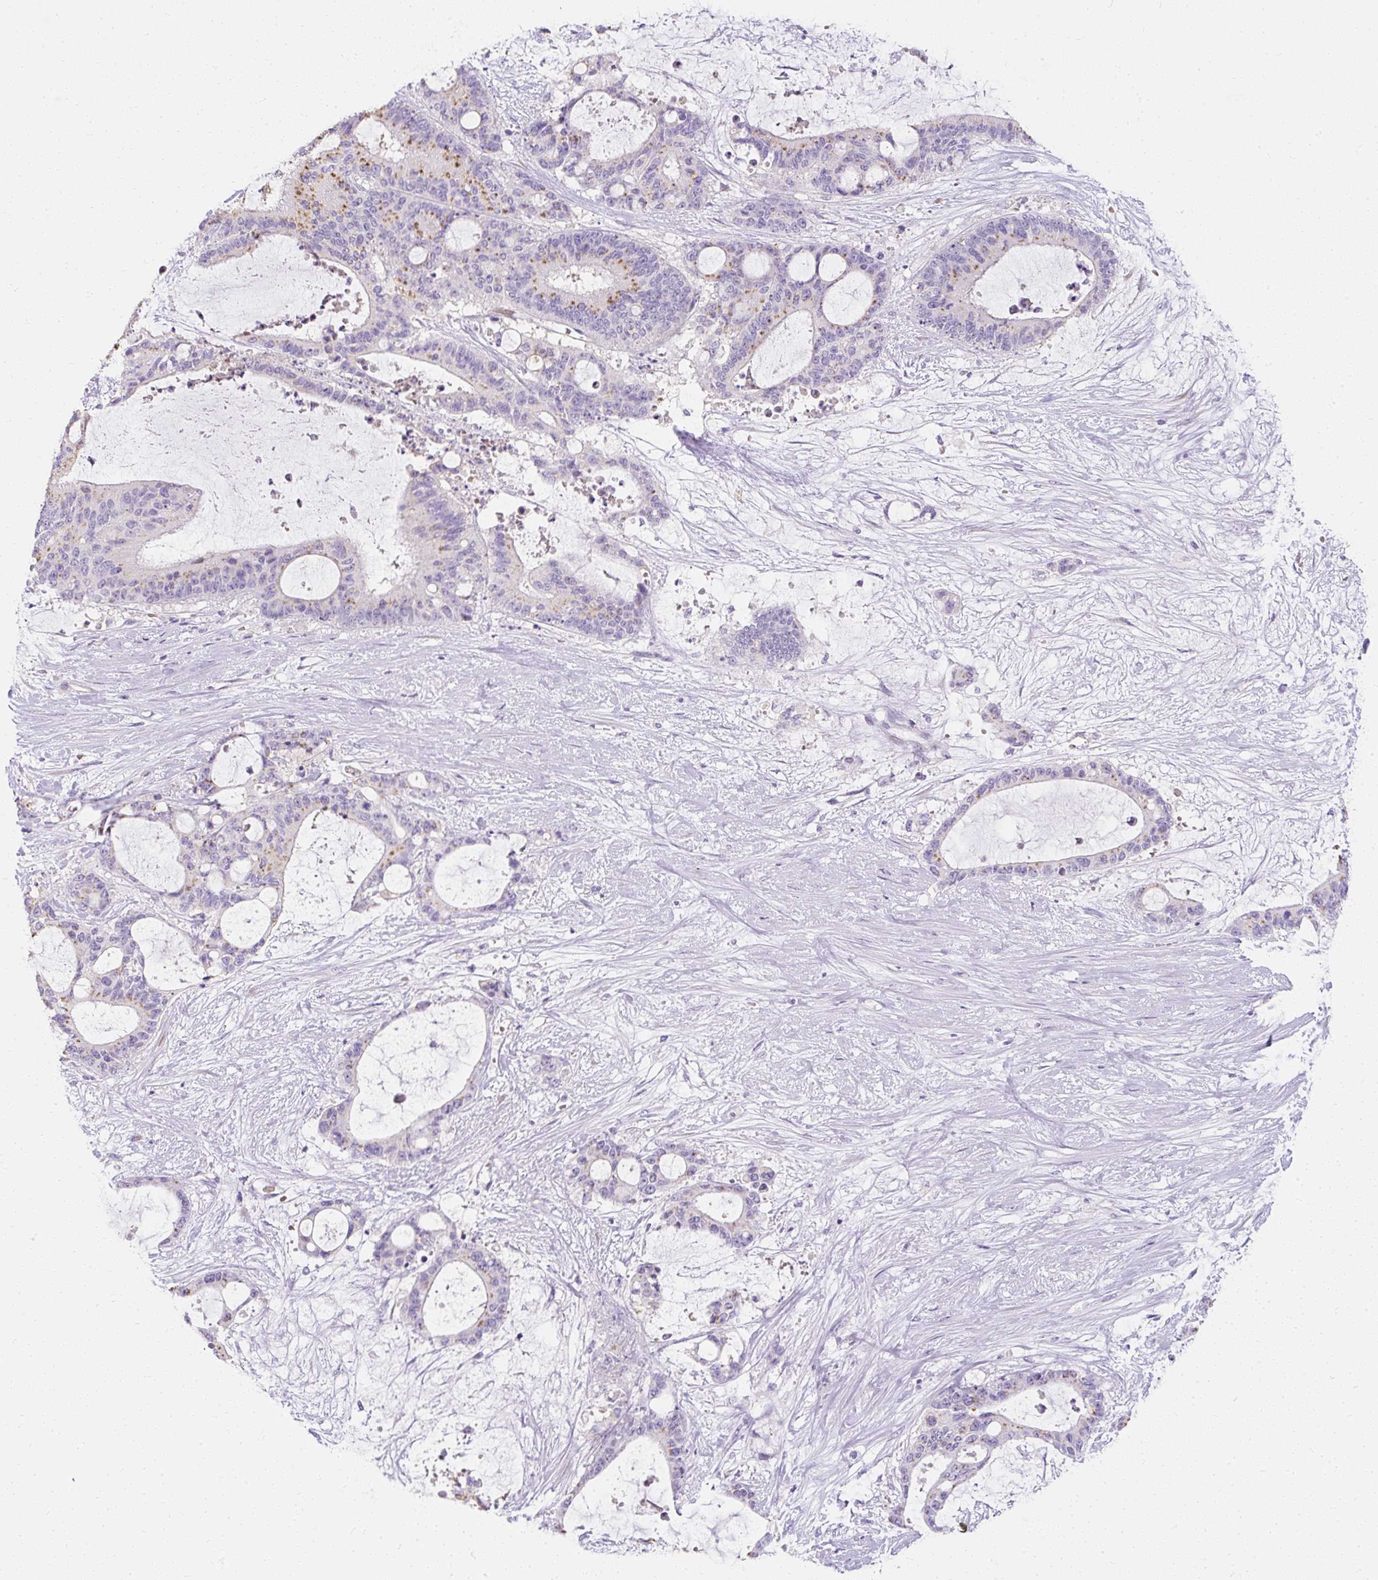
{"staining": {"intensity": "moderate", "quantity": "25%-75%", "location": "cytoplasmic/membranous"}, "tissue": "liver cancer", "cell_type": "Tumor cells", "image_type": "cancer", "snomed": [{"axis": "morphology", "description": "Normal tissue, NOS"}, {"axis": "morphology", "description": "Cholangiocarcinoma"}, {"axis": "topography", "description": "Liver"}, {"axis": "topography", "description": "Peripheral nerve tissue"}], "caption": "This photomicrograph reveals immunohistochemistry staining of human liver cancer (cholangiocarcinoma), with medium moderate cytoplasmic/membranous expression in about 25%-75% of tumor cells.", "gene": "DTX4", "patient": {"sex": "female", "age": 73}}